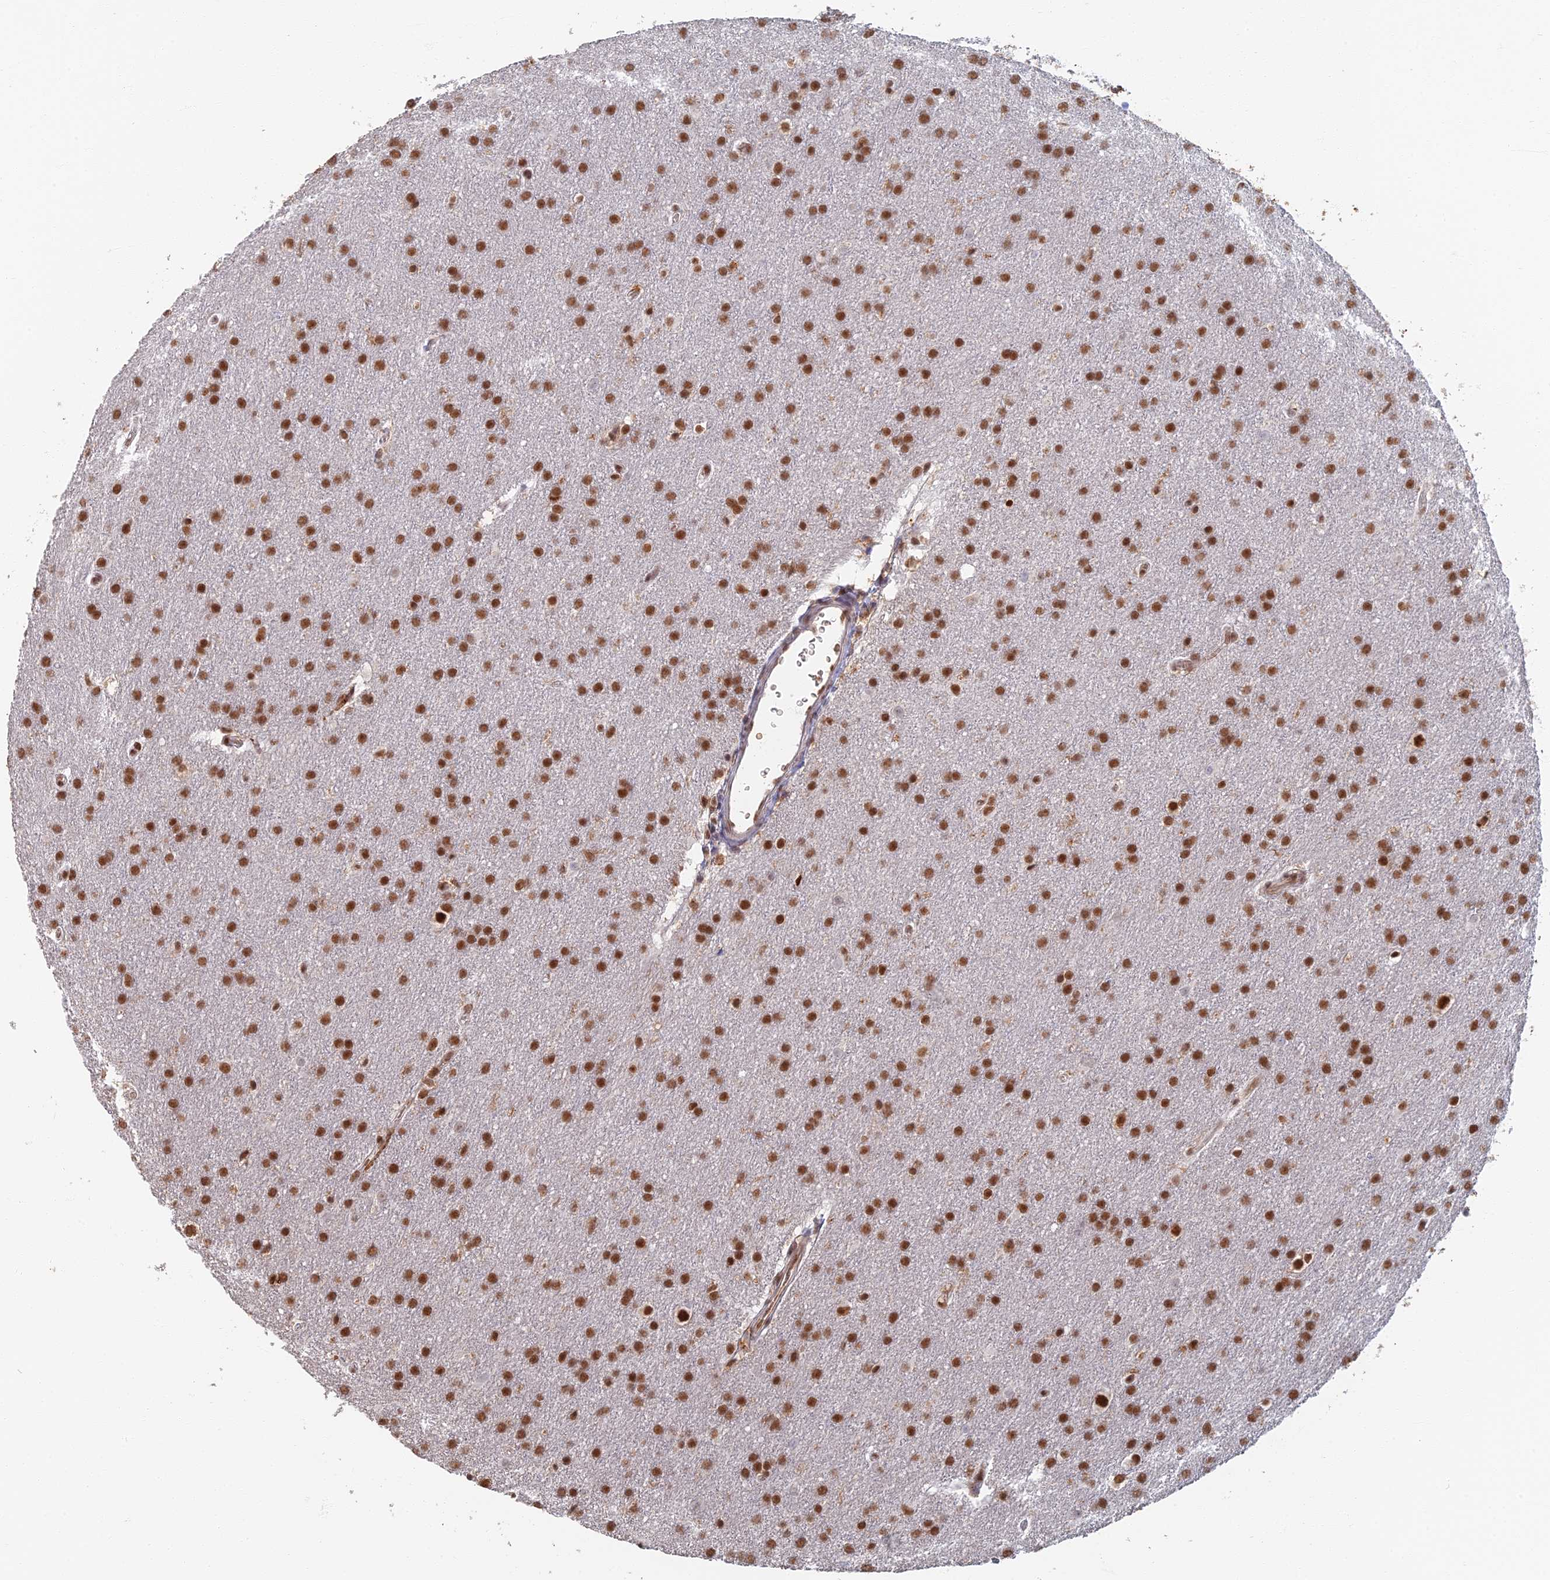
{"staining": {"intensity": "strong", "quantity": ">75%", "location": "nuclear"}, "tissue": "glioma", "cell_type": "Tumor cells", "image_type": "cancer", "snomed": [{"axis": "morphology", "description": "Glioma, malignant, Low grade"}, {"axis": "topography", "description": "Brain"}], "caption": "Malignant glioma (low-grade) tissue demonstrates strong nuclear positivity in about >75% of tumor cells, visualized by immunohistochemistry.", "gene": "GPATCH1", "patient": {"sex": "female", "age": 32}}